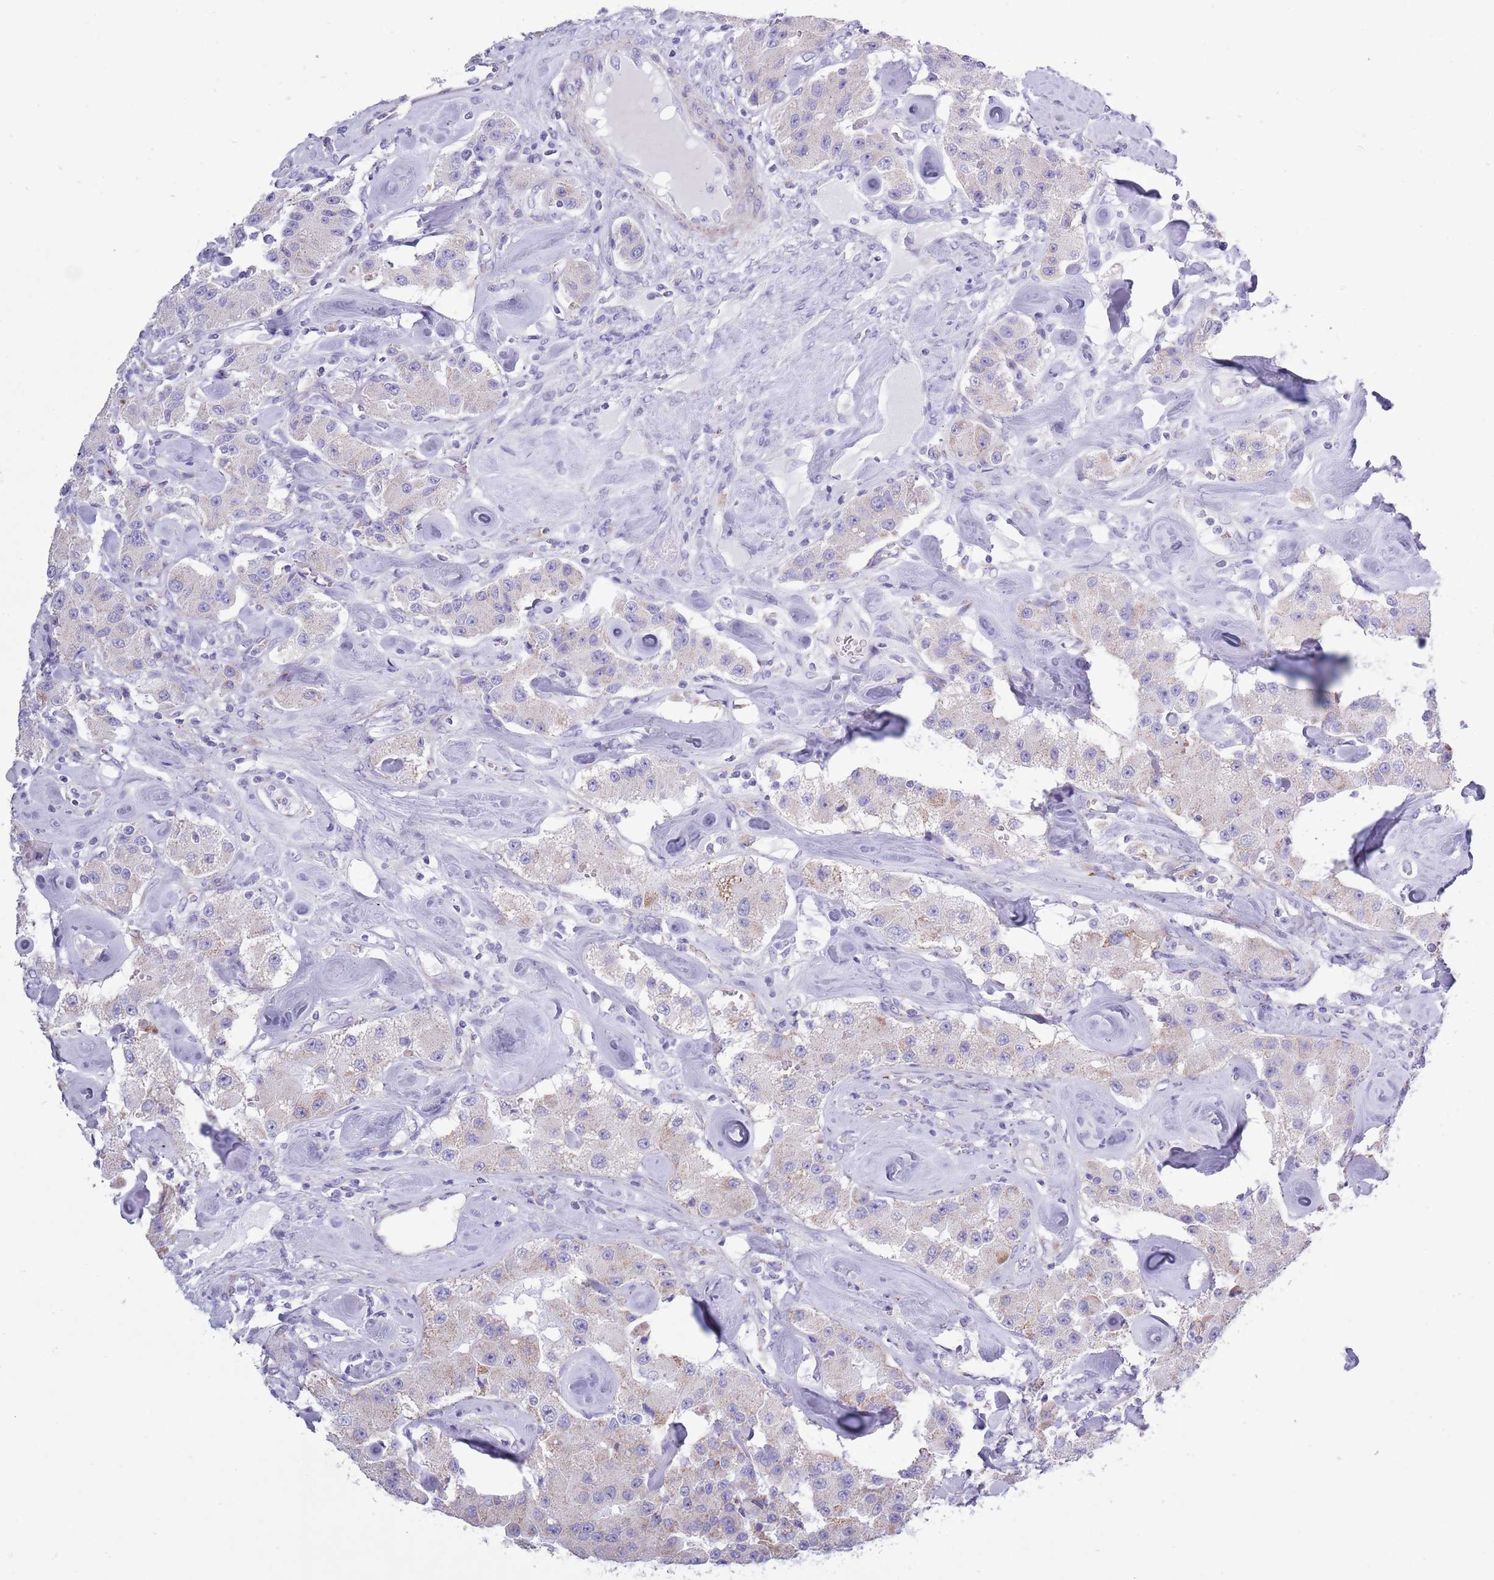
{"staining": {"intensity": "negative", "quantity": "none", "location": "none"}, "tissue": "carcinoid", "cell_type": "Tumor cells", "image_type": "cancer", "snomed": [{"axis": "morphology", "description": "Carcinoid, malignant, NOS"}, {"axis": "topography", "description": "Pancreas"}], "caption": "Immunohistochemistry (IHC) of human carcinoid exhibits no staining in tumor cells. (DAB IHC visualized using brightfield microscopy, high magnification).", "gene": "MOCOS", "patient": {"sex": "male", "age": 41}}